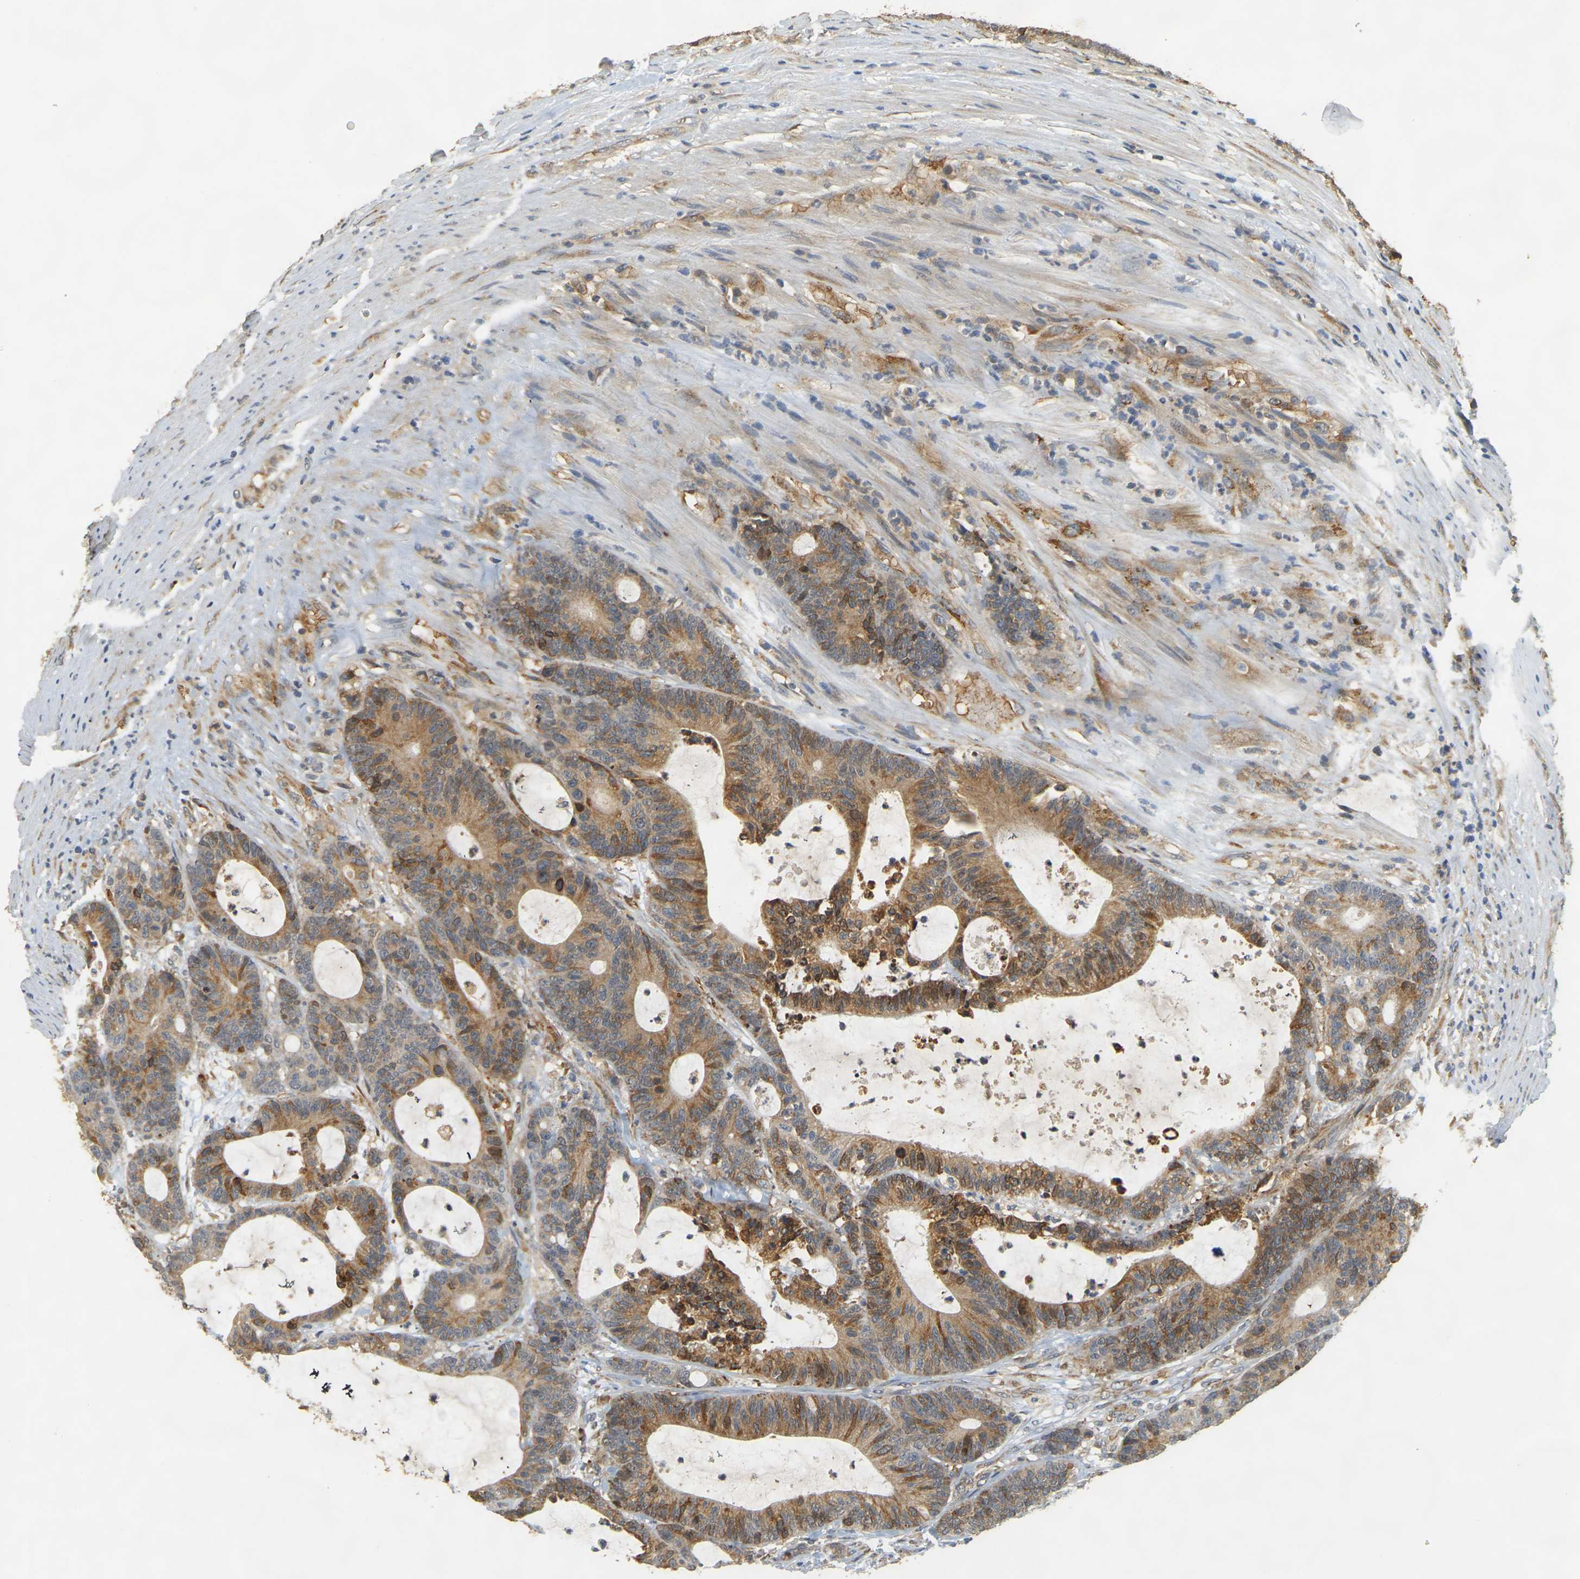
{"staining": {"intensity": "moderate", "quantity": ">75%", "location": "cytoplasmic/membranous"}, "tissue": "colorectal cancer", "cell_type": "Tumor cells", "image_type": "cancer", "snomed": [{"axis": "morphology", "description": "Adenocarcinoma, NOS"}, {"axis": "topography", "description": "Colon"}], "caption": "Moderate cytoplasmic/membranous staining for a protein is seen in approximately >75% of tumor cells of colorectal cancer using IHC.", "gene": "MEGF9", "patient": {"sex": "female", "age": 84}}